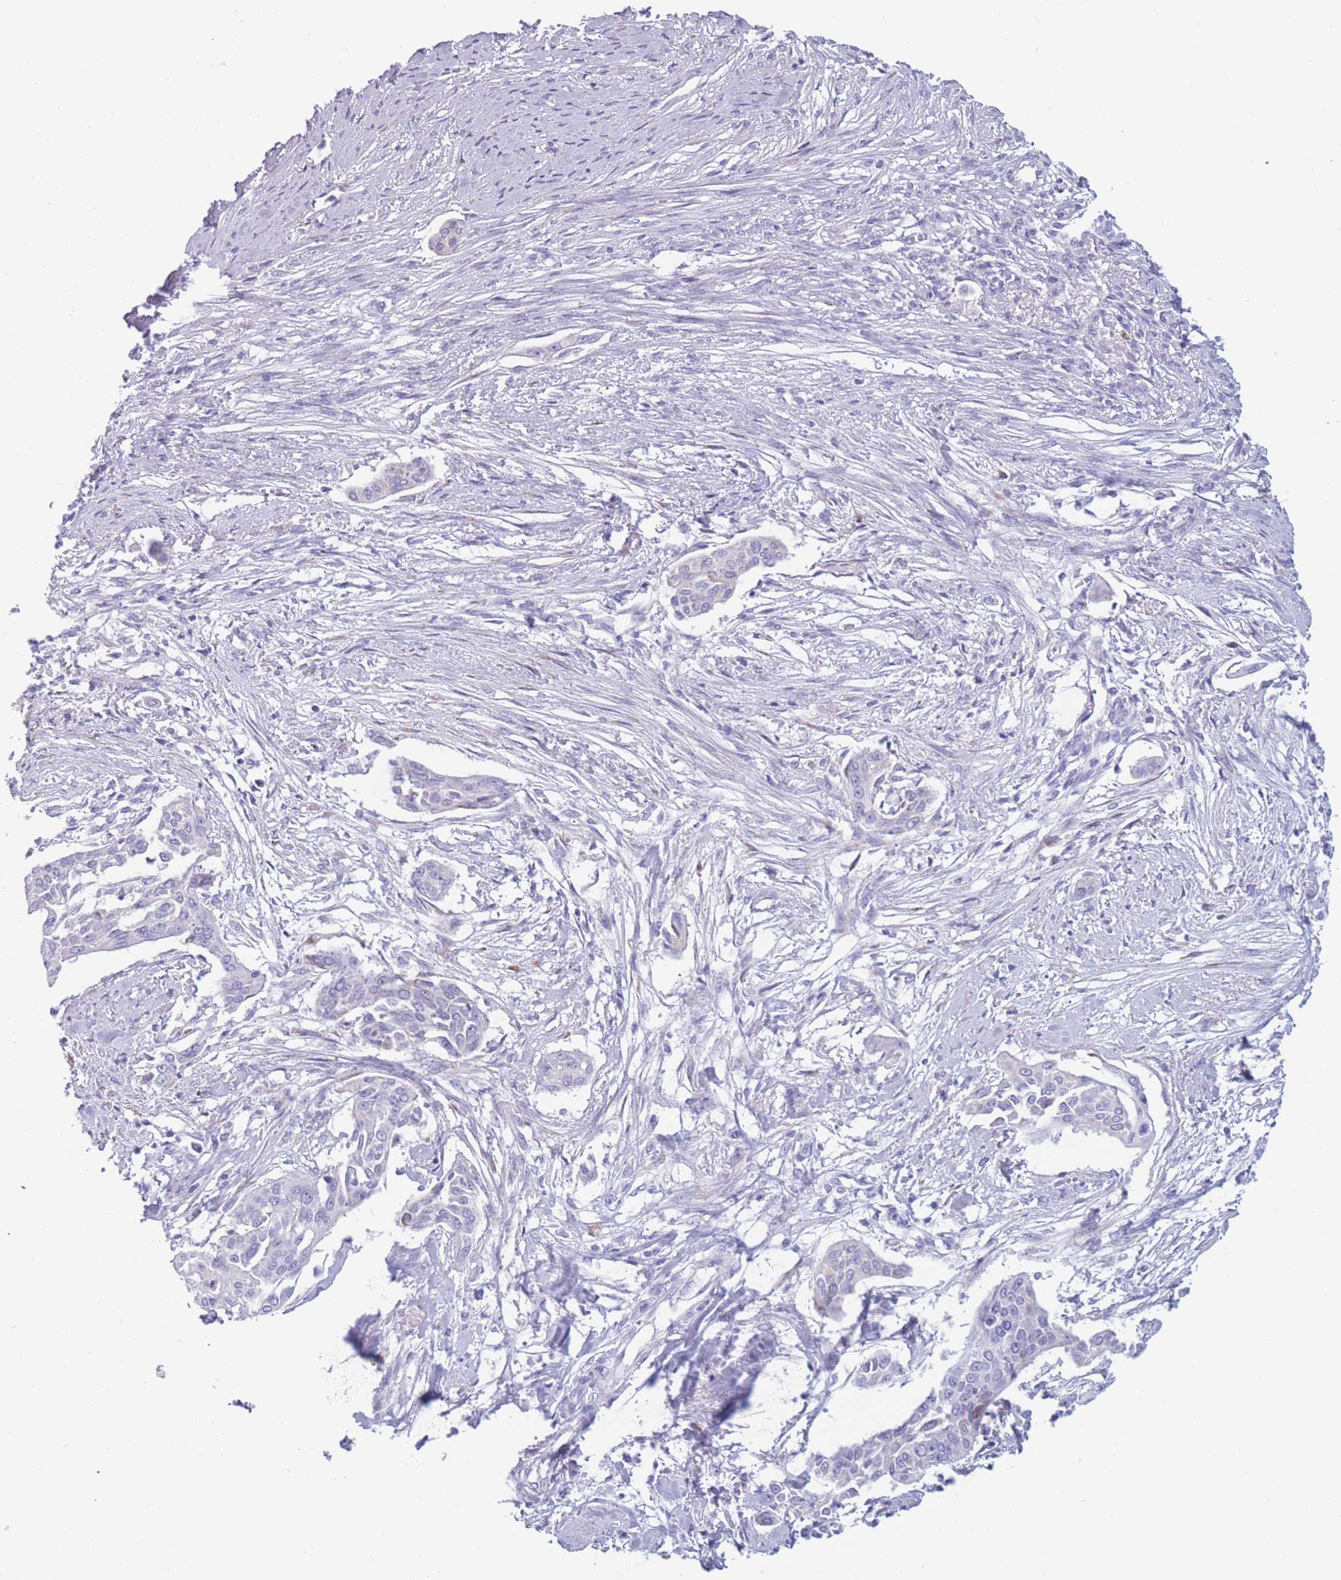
{"staining": {"intensity": "negative", "quantity": "none", "location": "none"}, "tissue": "cervical cancer", "cell_type": "Tumor cells", "image_type": "cancer", "snomed": [{"axis": "morphology", "description": "Squamous cell carcinoma, NOS"}, {"axis": "topography", "description": "Cervix"}], "caption": "Immunohistochemical staining of human cervical cancer demonstrates no significant staining in tumor cells.", "gene": "COL27A1", "patient": {"sex": "female", "age": 44}}